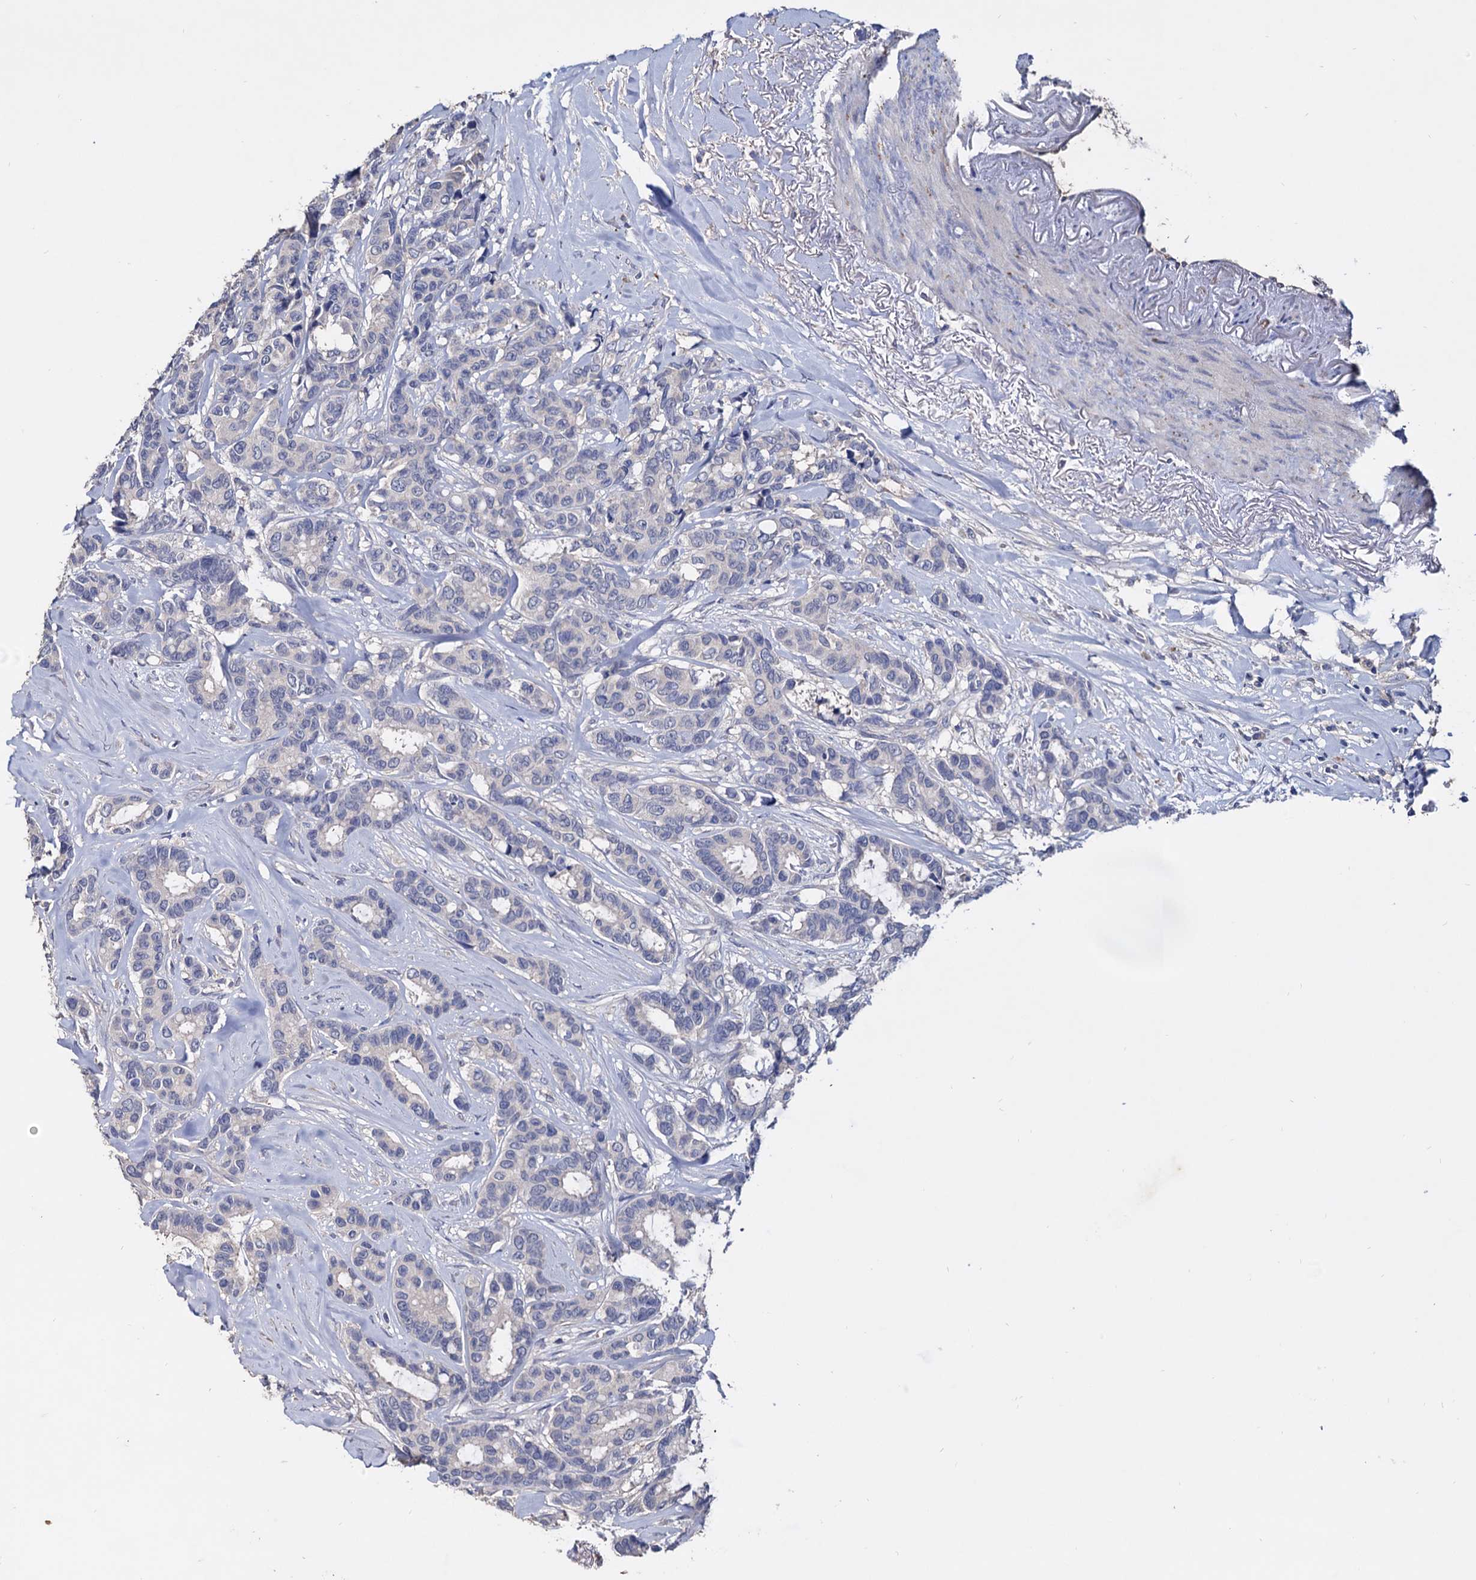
{"staining": {"intensity": "negative", "quantity": "none", "location": "none"}, "tissue": "breast cancer", "cell_type": "Tumor cells", "image_type": "cancer", "snomed": [{"axis": "morphology", "description": "Duct carcinoma"}, {"axis": "topography", "description": "Breast"}], "caption": "Breast cancer (intraductal carcinoma) stained for a protein using immunohistochemistry exhibits no staining tumor cells.", "gene": "NPAS4", "patient": {"sex": "female", "age": 87}}